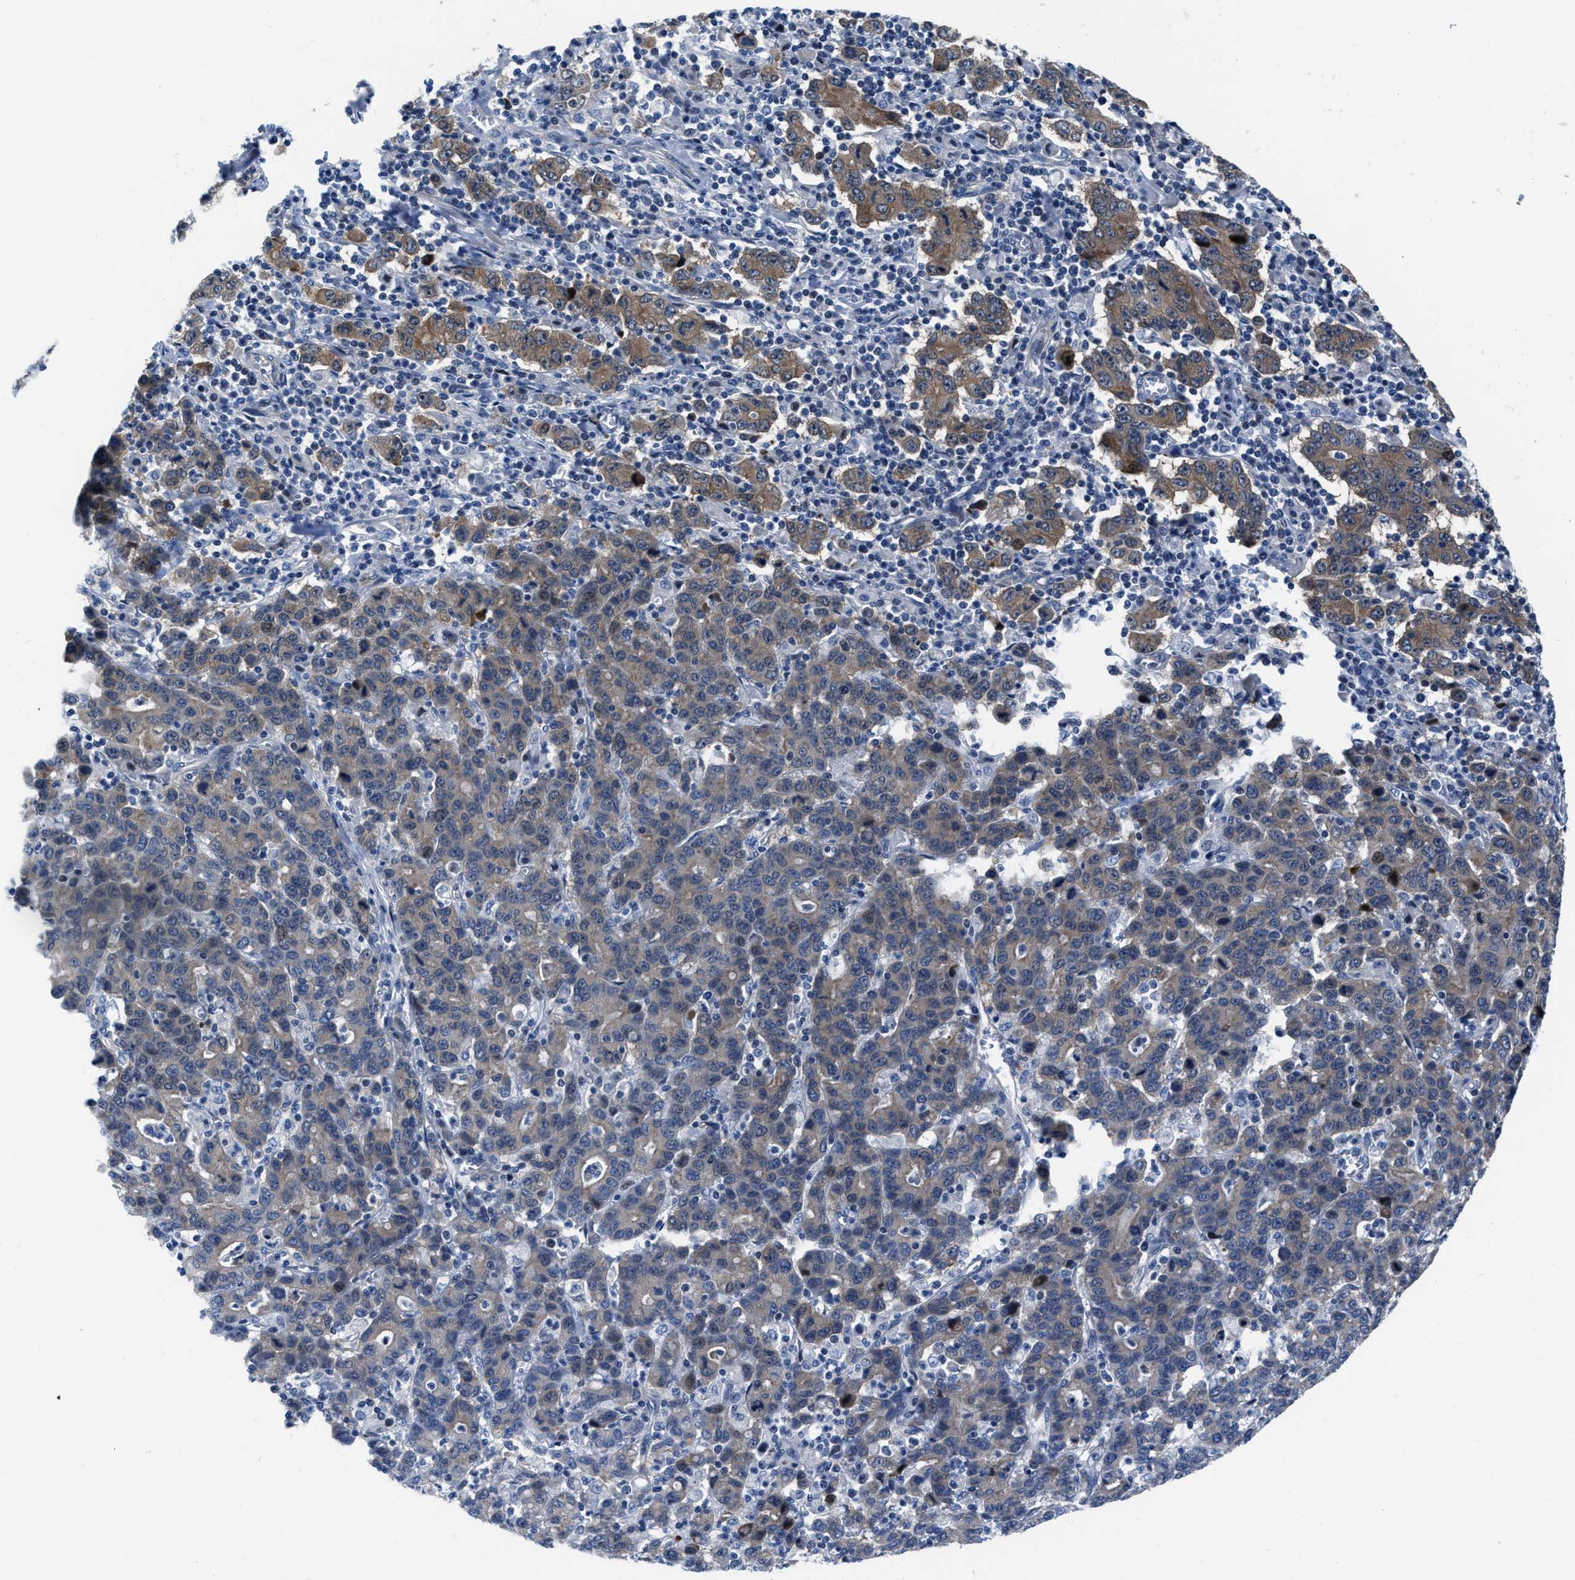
{"staining": {"intensity": "weak", "quantity": "25%-75%", "location": "cytoplasmic/membranous"}, "tissue": "stomach cancer", "cell_type": "Tumor cells", "image_type": "cancer", "snomed": [{"axis": "morphology", "description": "Adenocarcinoma, NOS"}, {"axis": "topography", "description": "Stomach, upper"}], "caption": "Immunohistochemical staining of stomach adenocarcinoma exhibits low levels of weak cytoplasmic/membranous protein staining in about 25%-75% of tumor cells. The staining was performed using DAB to visualize the protein expression in brown, while the nuclei were stained in blue with hematoxylin (Magnification: 20x).", "gene": "PFKP", "patient": {"sex": "male", "age": 69}}